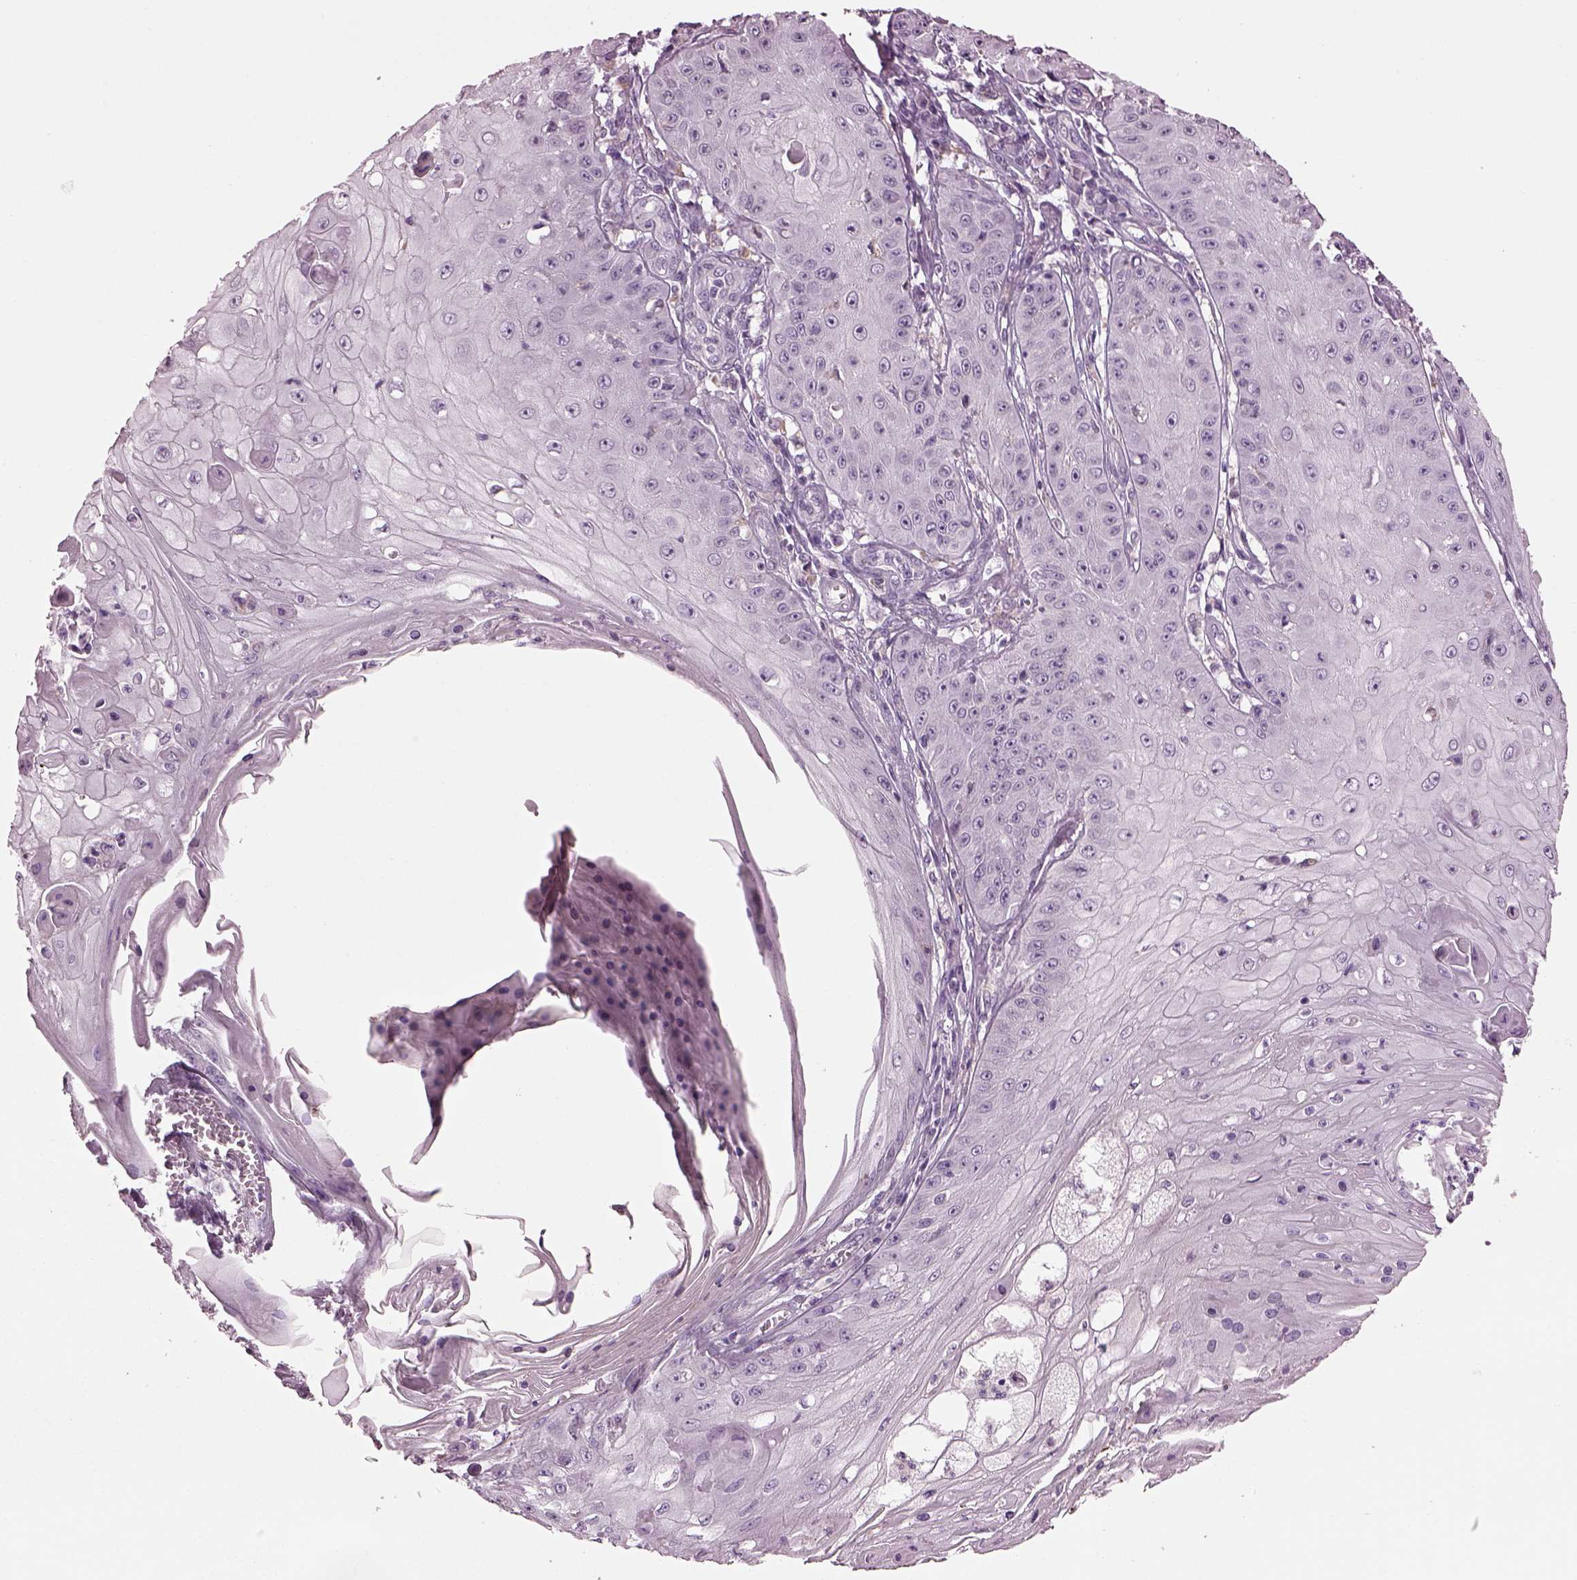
{"staining": {"intensity": "negative", "quantity": "none", "location": "none"}, "tissue": "skin cancer", "cell_type": "Tumor cells", "image_type": "cancer", "snomed": [{"axis": "morphology", "description": "Squamous cell carcinoma, NOS"}, {"axis": "topography", "description": "Skin"}], "caption": "Immunohistochemistry micrograph of human skin cancer (squamous cell carcinoma) stained for a protein (brown), which displays no expression in tumor cells.", "gene": "TMEM231", "patient": {"sex": "male", "age": 70}}